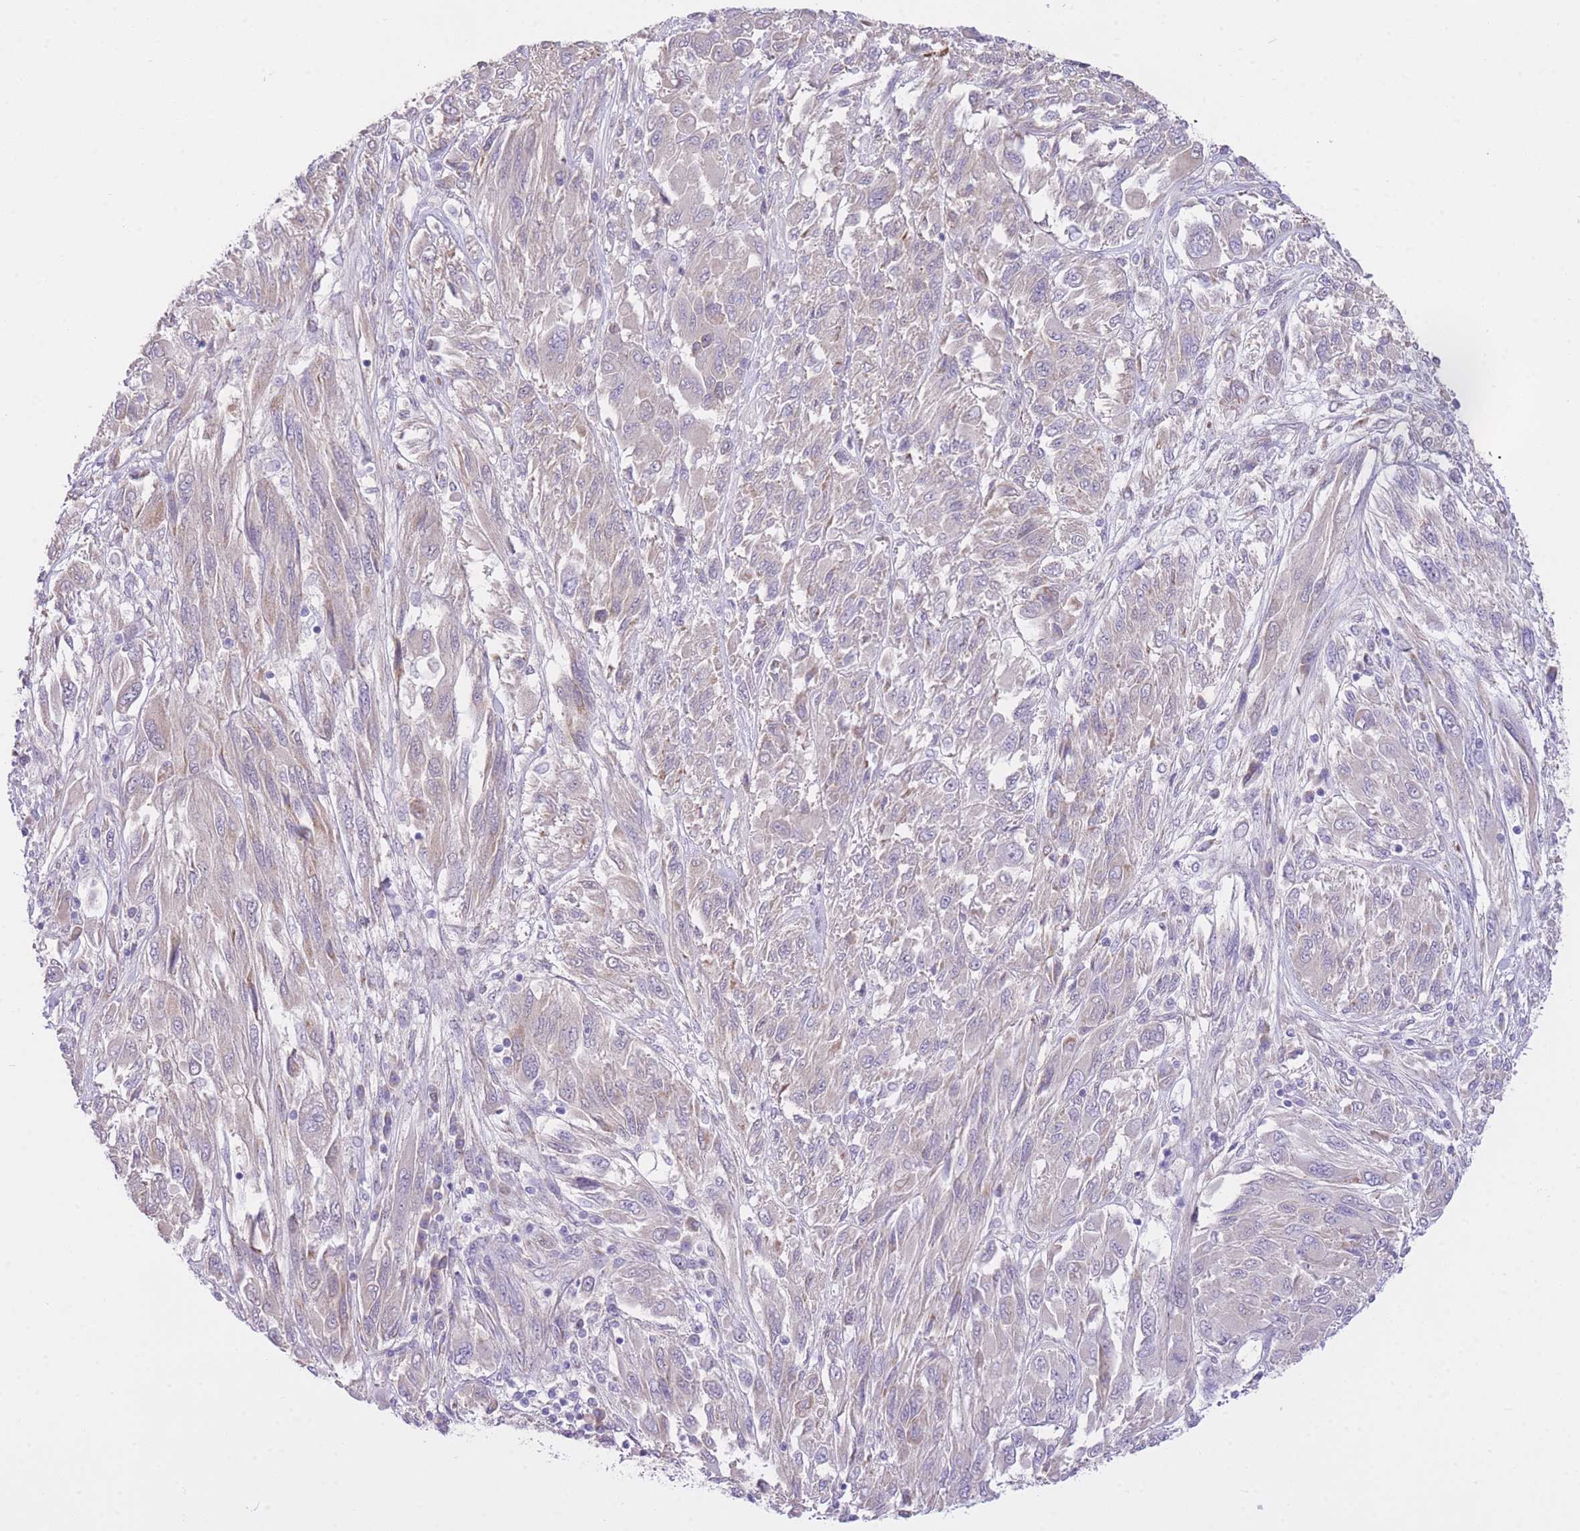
{"staining": {"intensity": "negative", "quantity": "none", "location": "none"}, "tissue": "melanoma", "cell_type": "Tumor cells", "image_type": "cancer", "snomed": [{"axis": "morphology", "description": "Malignant melanoma, NOS"}, {"axis": "topography", "description": "Skin"}], "caption": "Tumor cells show no significant protein positivity in melanoma.", "gene": "PGM1", "patient": {"sex": "female", "age": 91}}